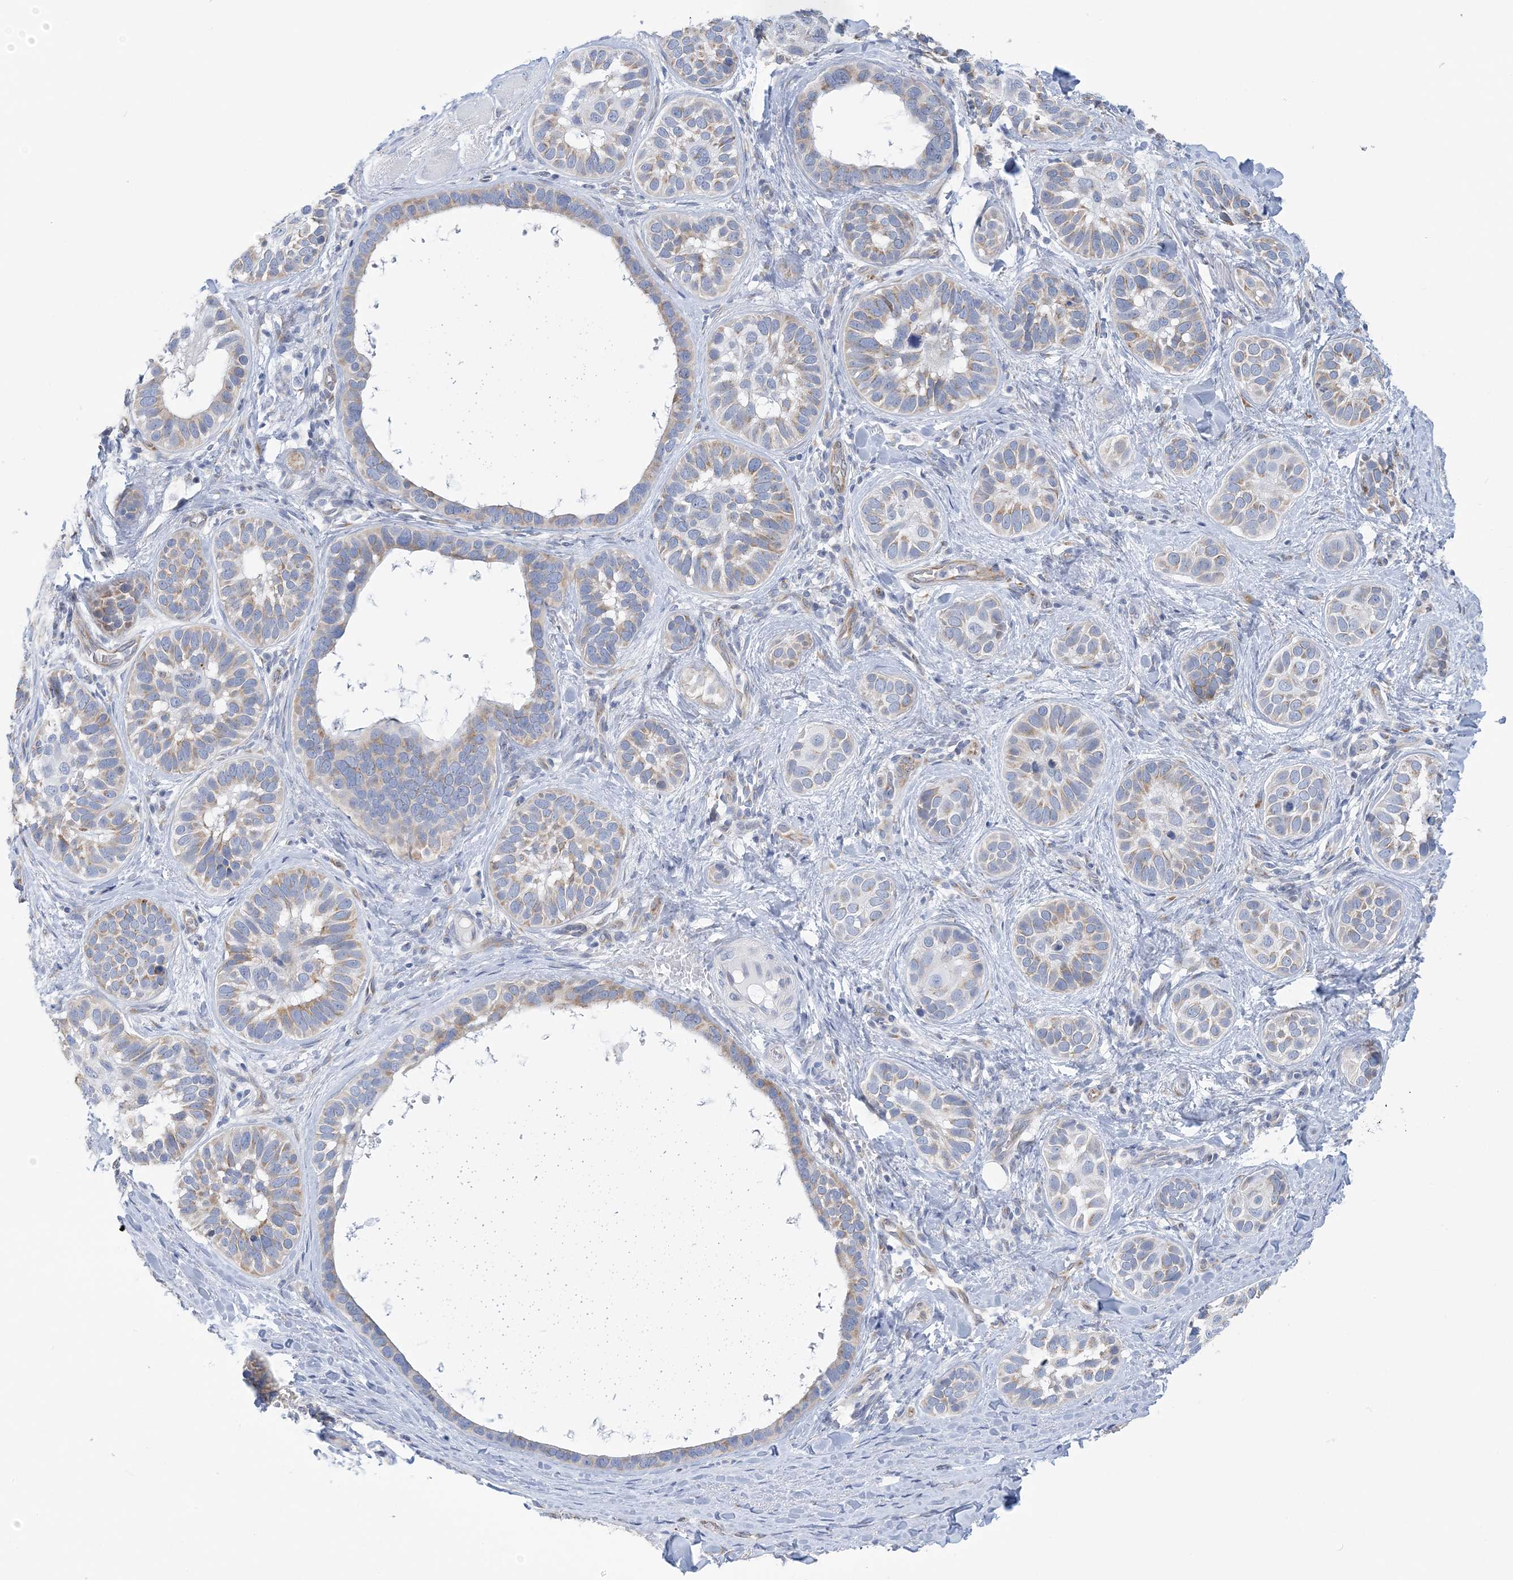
{"staining": {"intensity": "weak", "quantity": ">75%", "location": "cytoplasmic/membranous"}, "tissue": "skin cancer", "cell_type": "Tumor cells", "image_type": "cancer", "snomed": [{"axis": "morphology", "description": "Basal cell carcinoma"}, {"axis": "topography", "description": "Skin"}], "caption": "The immunohistochemical stain shows weak cytoplasmic/membranous expression in tumor cells of skin cancer tissue. (DAB IHC, brown staining for protein, blue staining for nuclei).", "gene": "PLEKHG4B", "patient": {"sex": "male", "age": 62}}